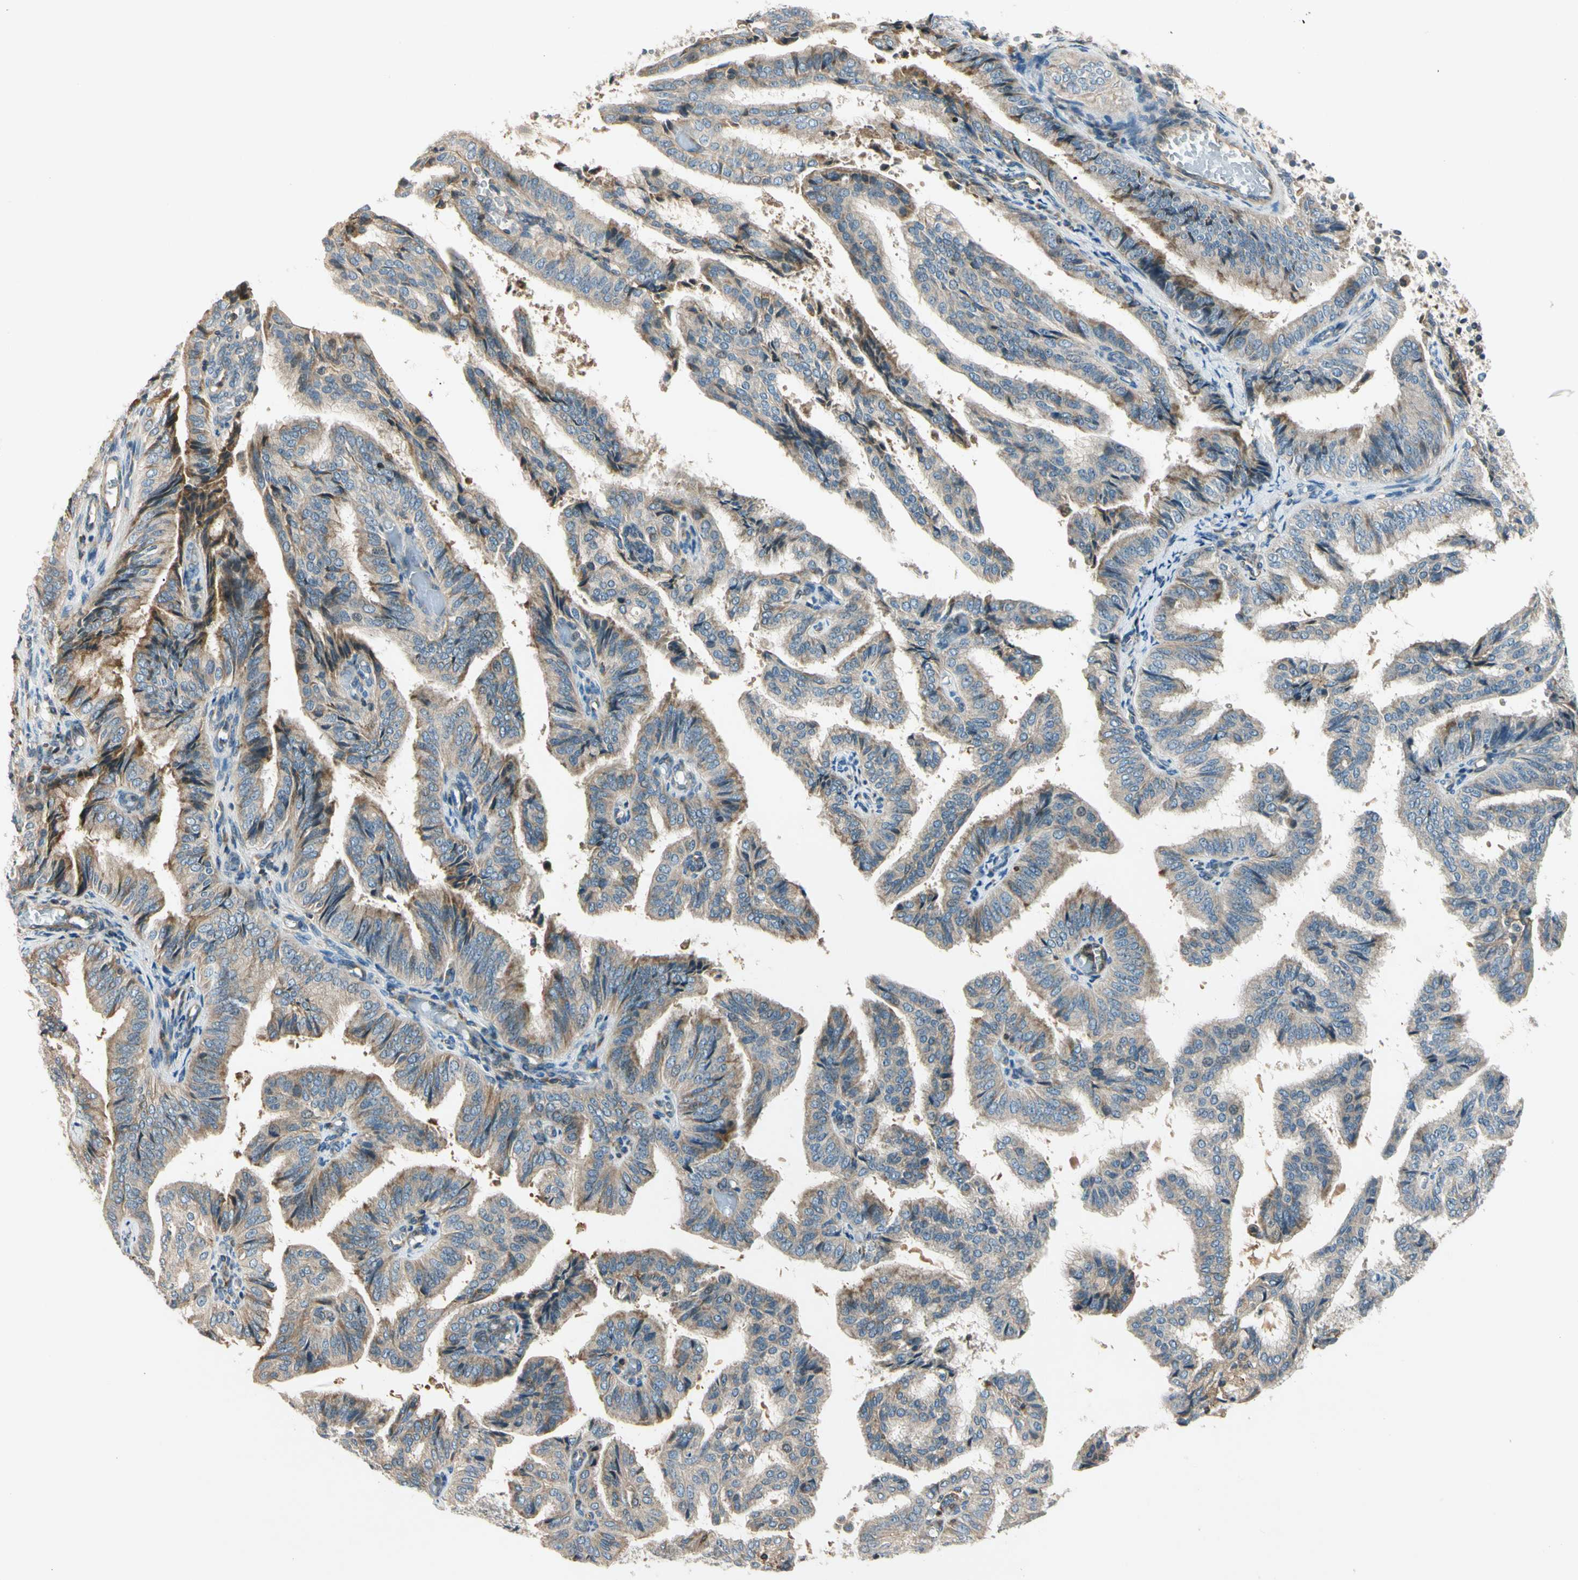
{"staining": {"intensity": "weak", "quantity": ">75%", "location": "cytoplasmic/membranous"}, "tissue": "endometrial cancer", "cell_type": "Tumor cells", "image_type": "cancer", "snomed": [{"axis": "morphology", "description": "Adenocarcinoma, NOS"}, {"axis": "topography", "description": "Endometrium"}], "caption": "A photomicrograph of human adenocarcinoma (endometrial) stained for a protein shows weak cytoplasmic/membranous brown staining in tumor cells.", "gene": "CDH6", "patient": {"sex": "female", "age": 58}}